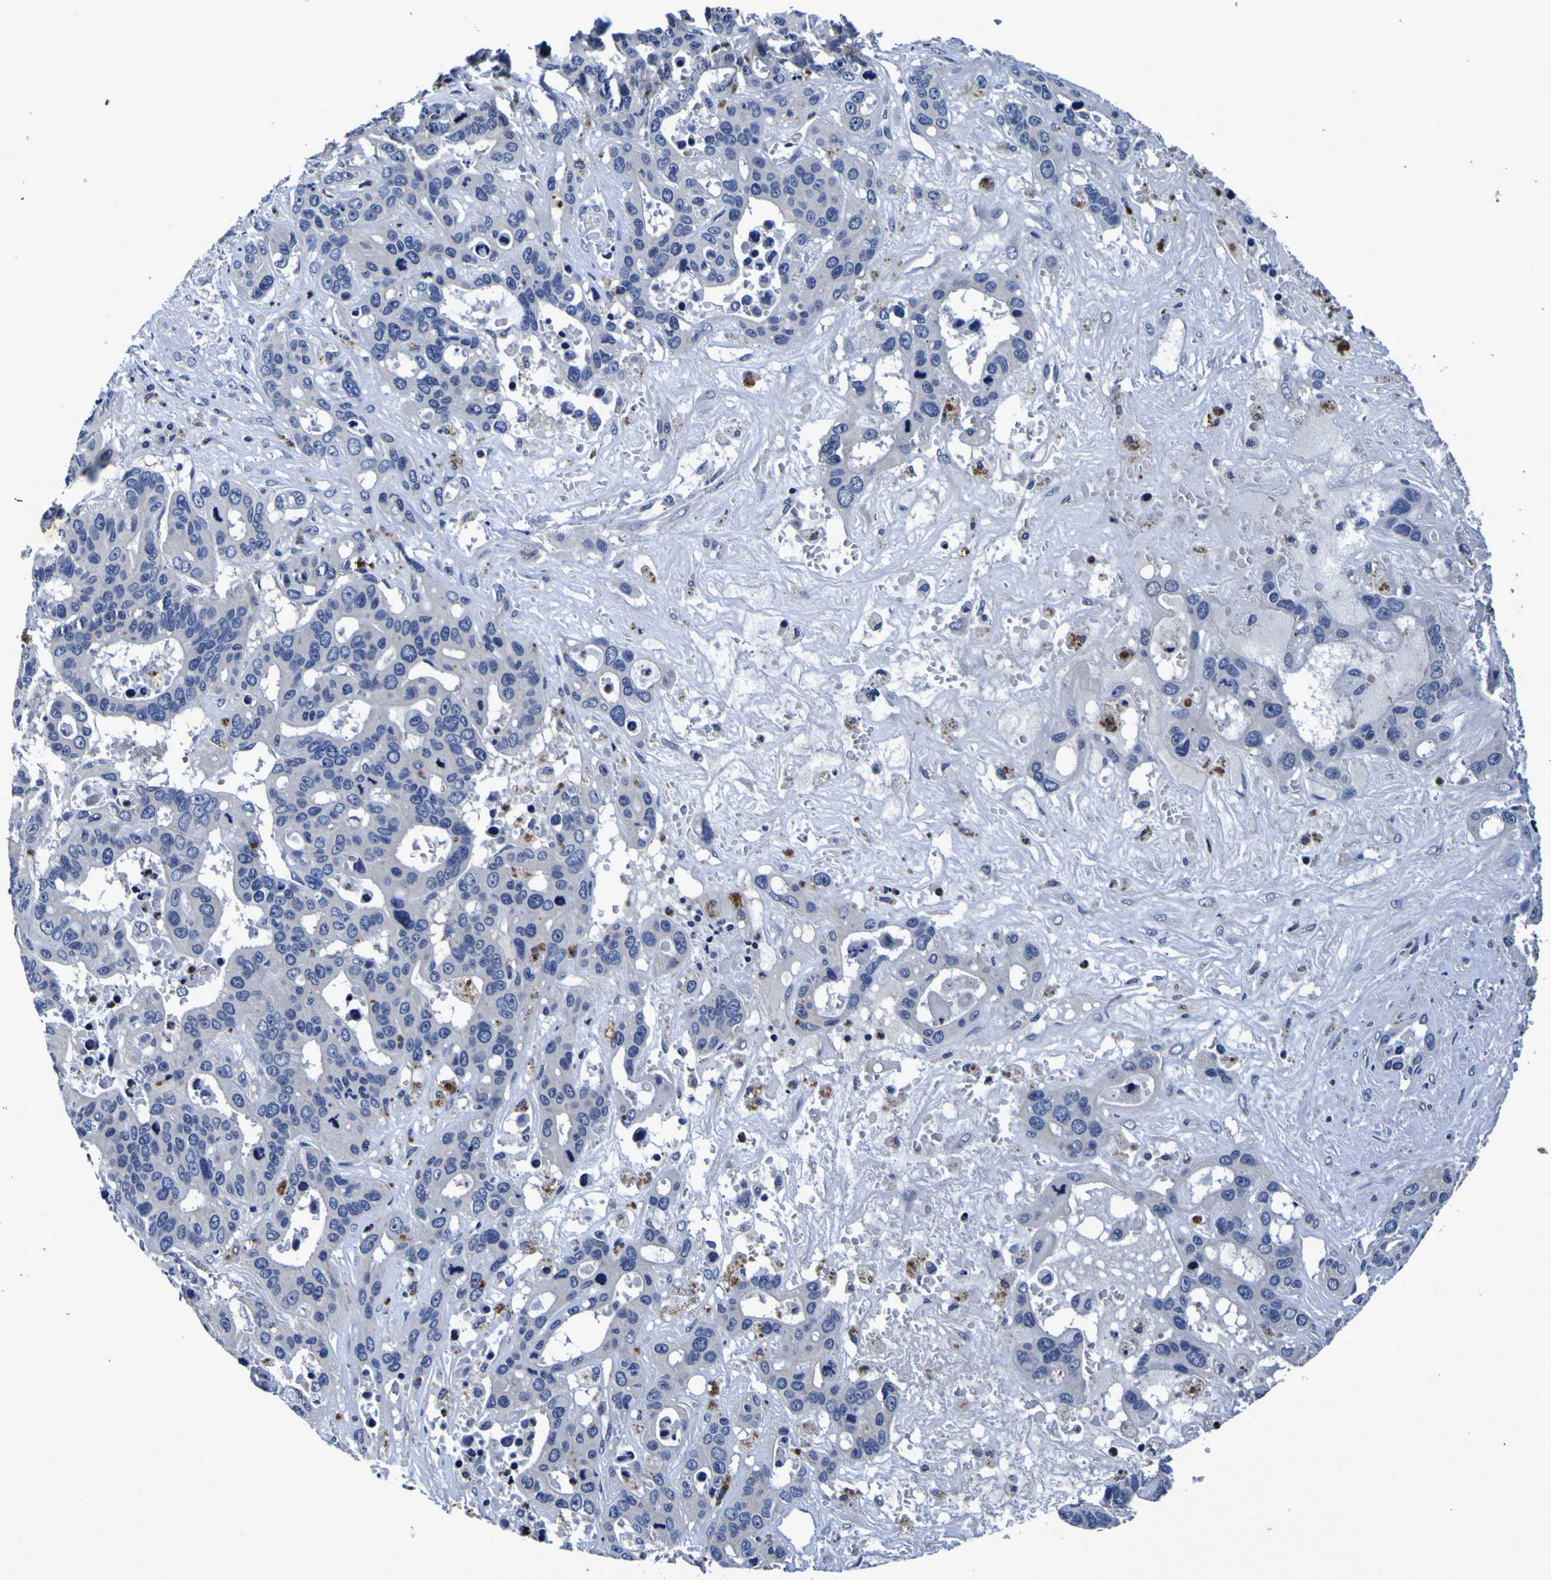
{"staining": {"intensity": "negative", "quantity": "none", "location": "none"}, "tissue": "liver cancer", "cell_type": "Tumor cells", "image_type": "cancer", "snomed": [{"axis": "morphology", "description": "Cholangiocarcinoma"}, {"axis": "topography", "description": "Liver"}], "caption": "High power microscopy histopathology image of an immunohistochemistry (IHC) photomicrograph of liver cancer, revealing no significant staining in tumor cells.", "gene": "PANK4", "patient": {"sex": "female", "age": 65}}